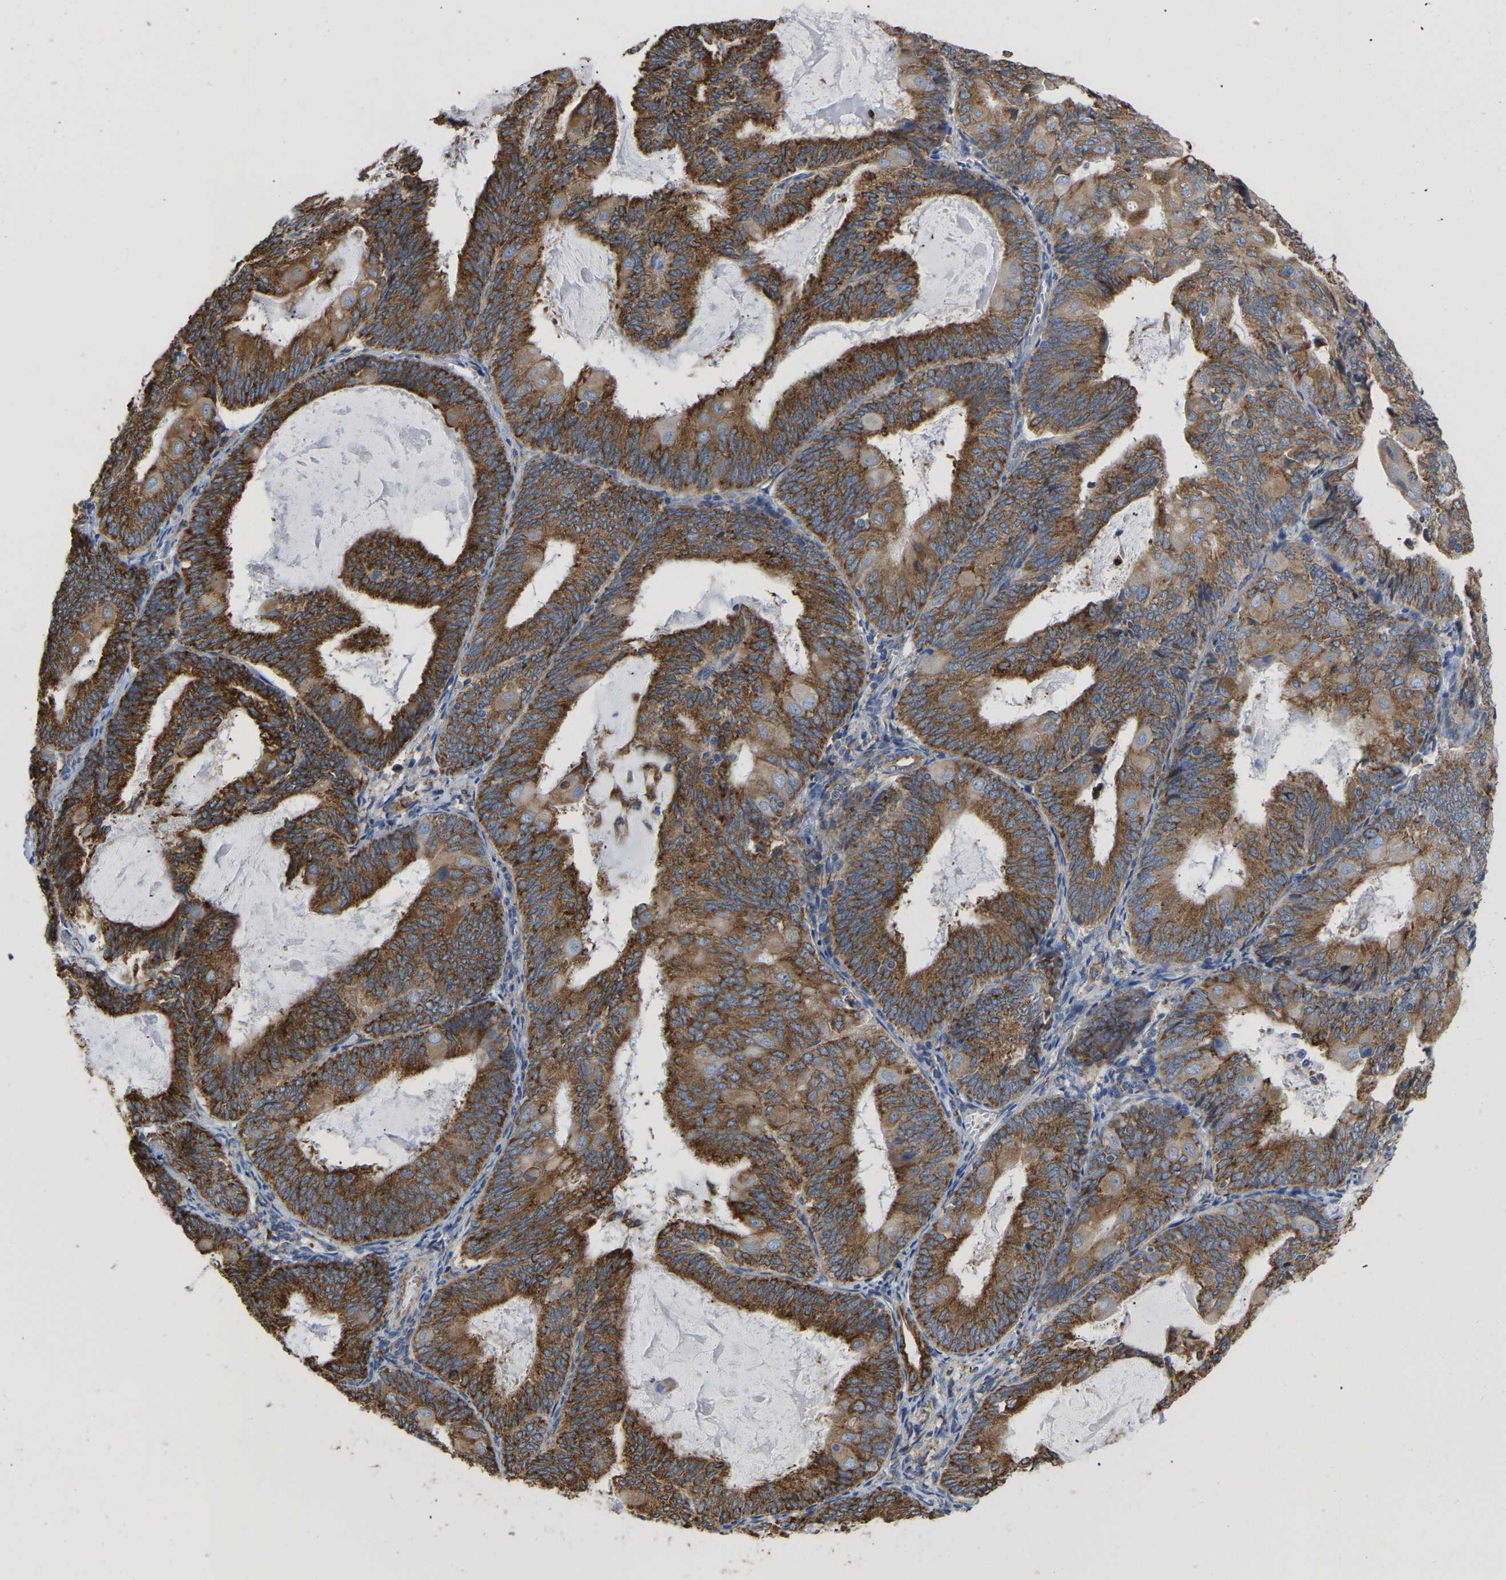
{"staining": {"intensity": "strong", "quantity": ">75%", "location": "cytoplasmic/membranous"}, "tissue": "endometrial cancer", "cell_type": "Tumor cells", "image_type": "cancer", "snomed": [{"axis": "morphology", "description": "Adenocarcinoma, NOS"}, {"axis": "topography", "description": "Endometrium"}], "caption": "This image reveals endometrial cancer (adenocarcinoma) stained with IHC to label a protein in brown. The cytoplasmic/membranous of tumor cells show strong positivity for the protein. Nuclei are counter-stained blue.", "gene": "P4HB", "patient": {"sex": "female", "age": 81}}